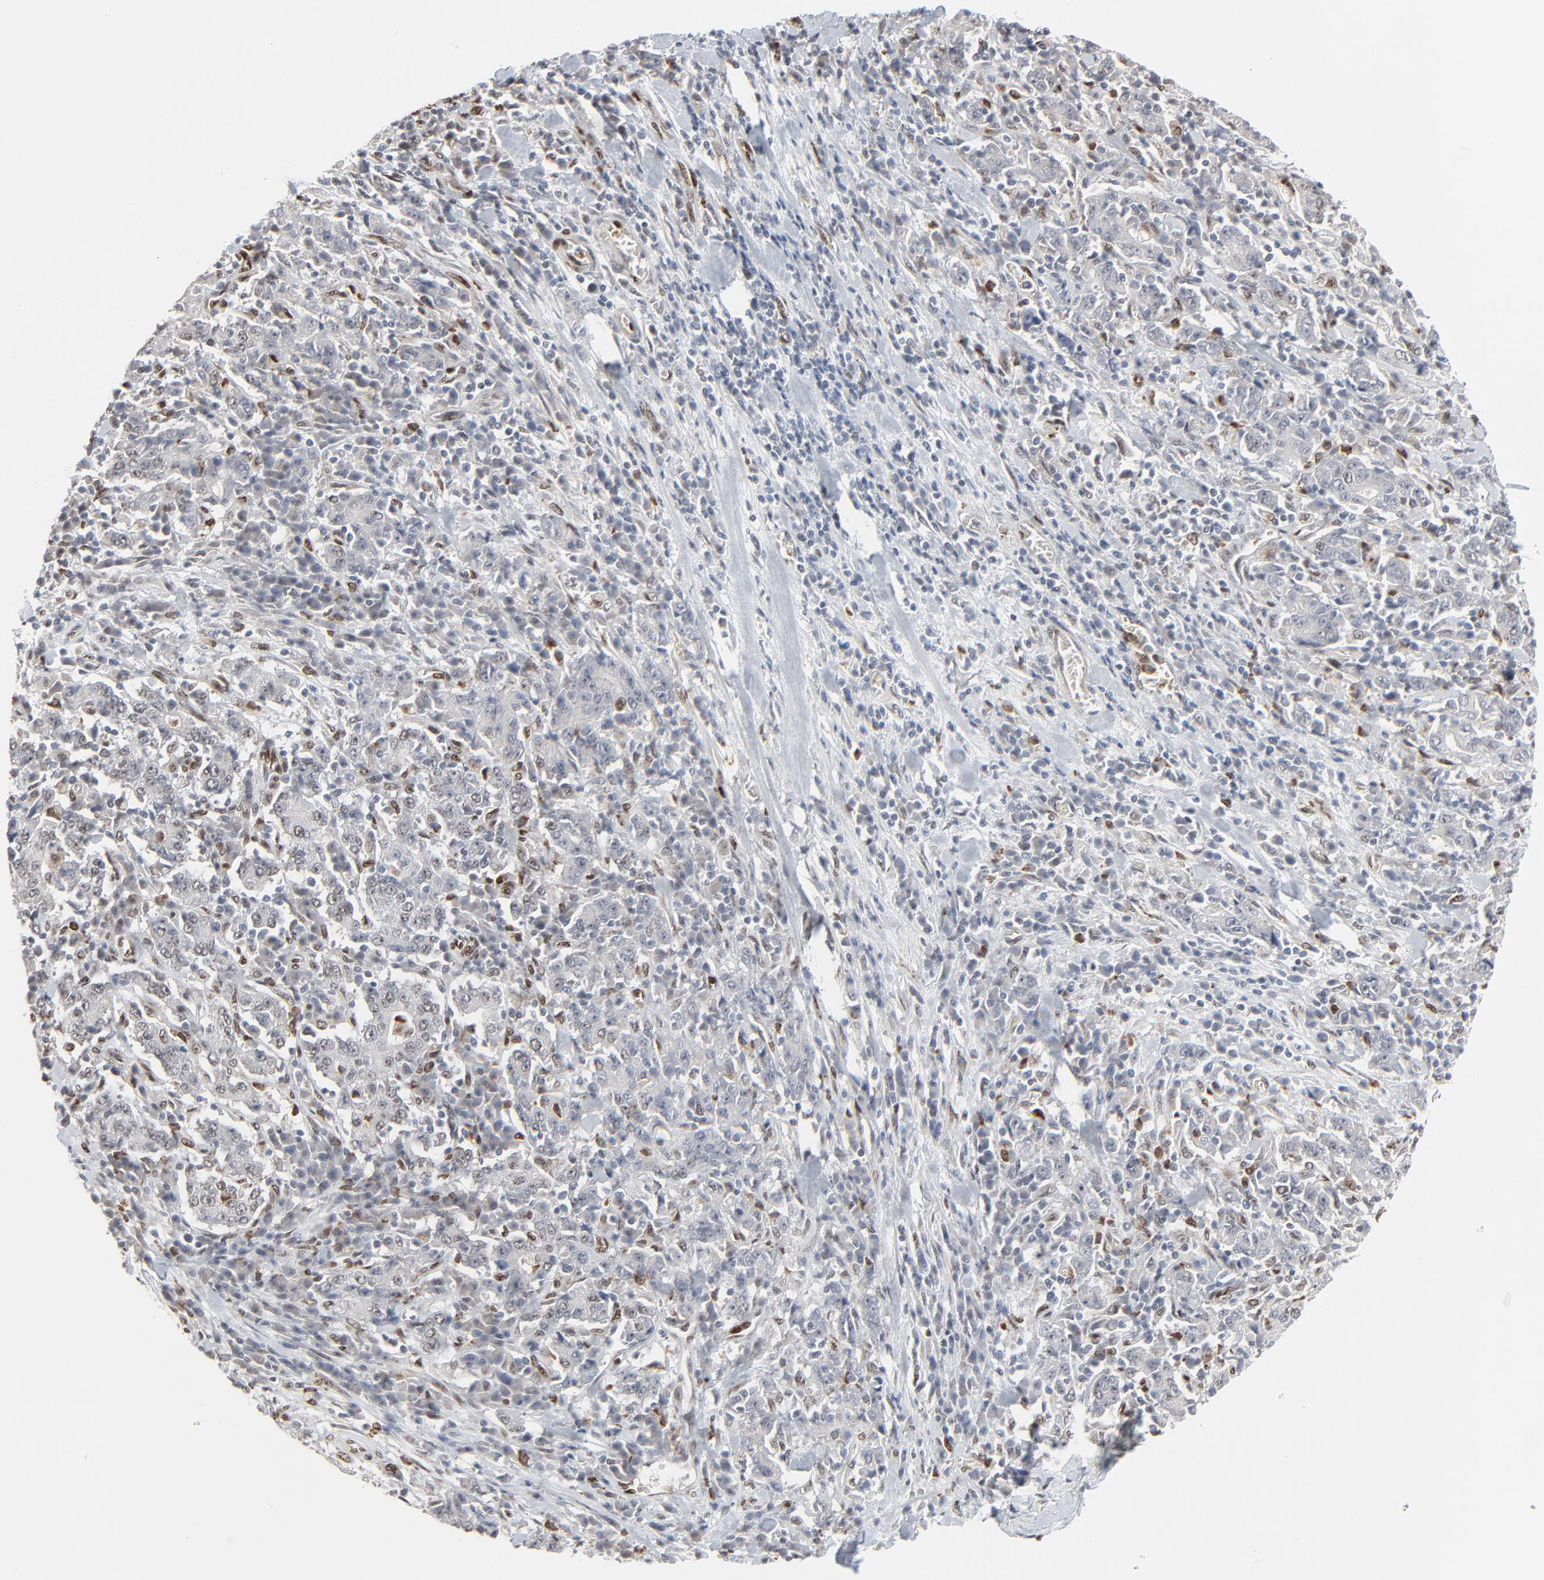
{"staining": {"intensity": "weak", "quantity": "<25%", "location": "nuclear"}, "tissue": "stomach cancer", "cell_type": "Tumor cells", "image_type": "cancer", "snomed": [{"axis": "morphology", "description": "Normal tissue, NOS"}, {"axis": "morphology", "description": "Adenocarcinoma, NOS"}, {"axis": "topography", "description": "Stomach, upper"}, {"axis": "topography", "description": "Stomach"}], "caption": "Stomach cancer stained for a protein using IHC reveals no positivity tumor cells.", "gene": "CUX1", "patient": {"sex": "male", "age": 59}}